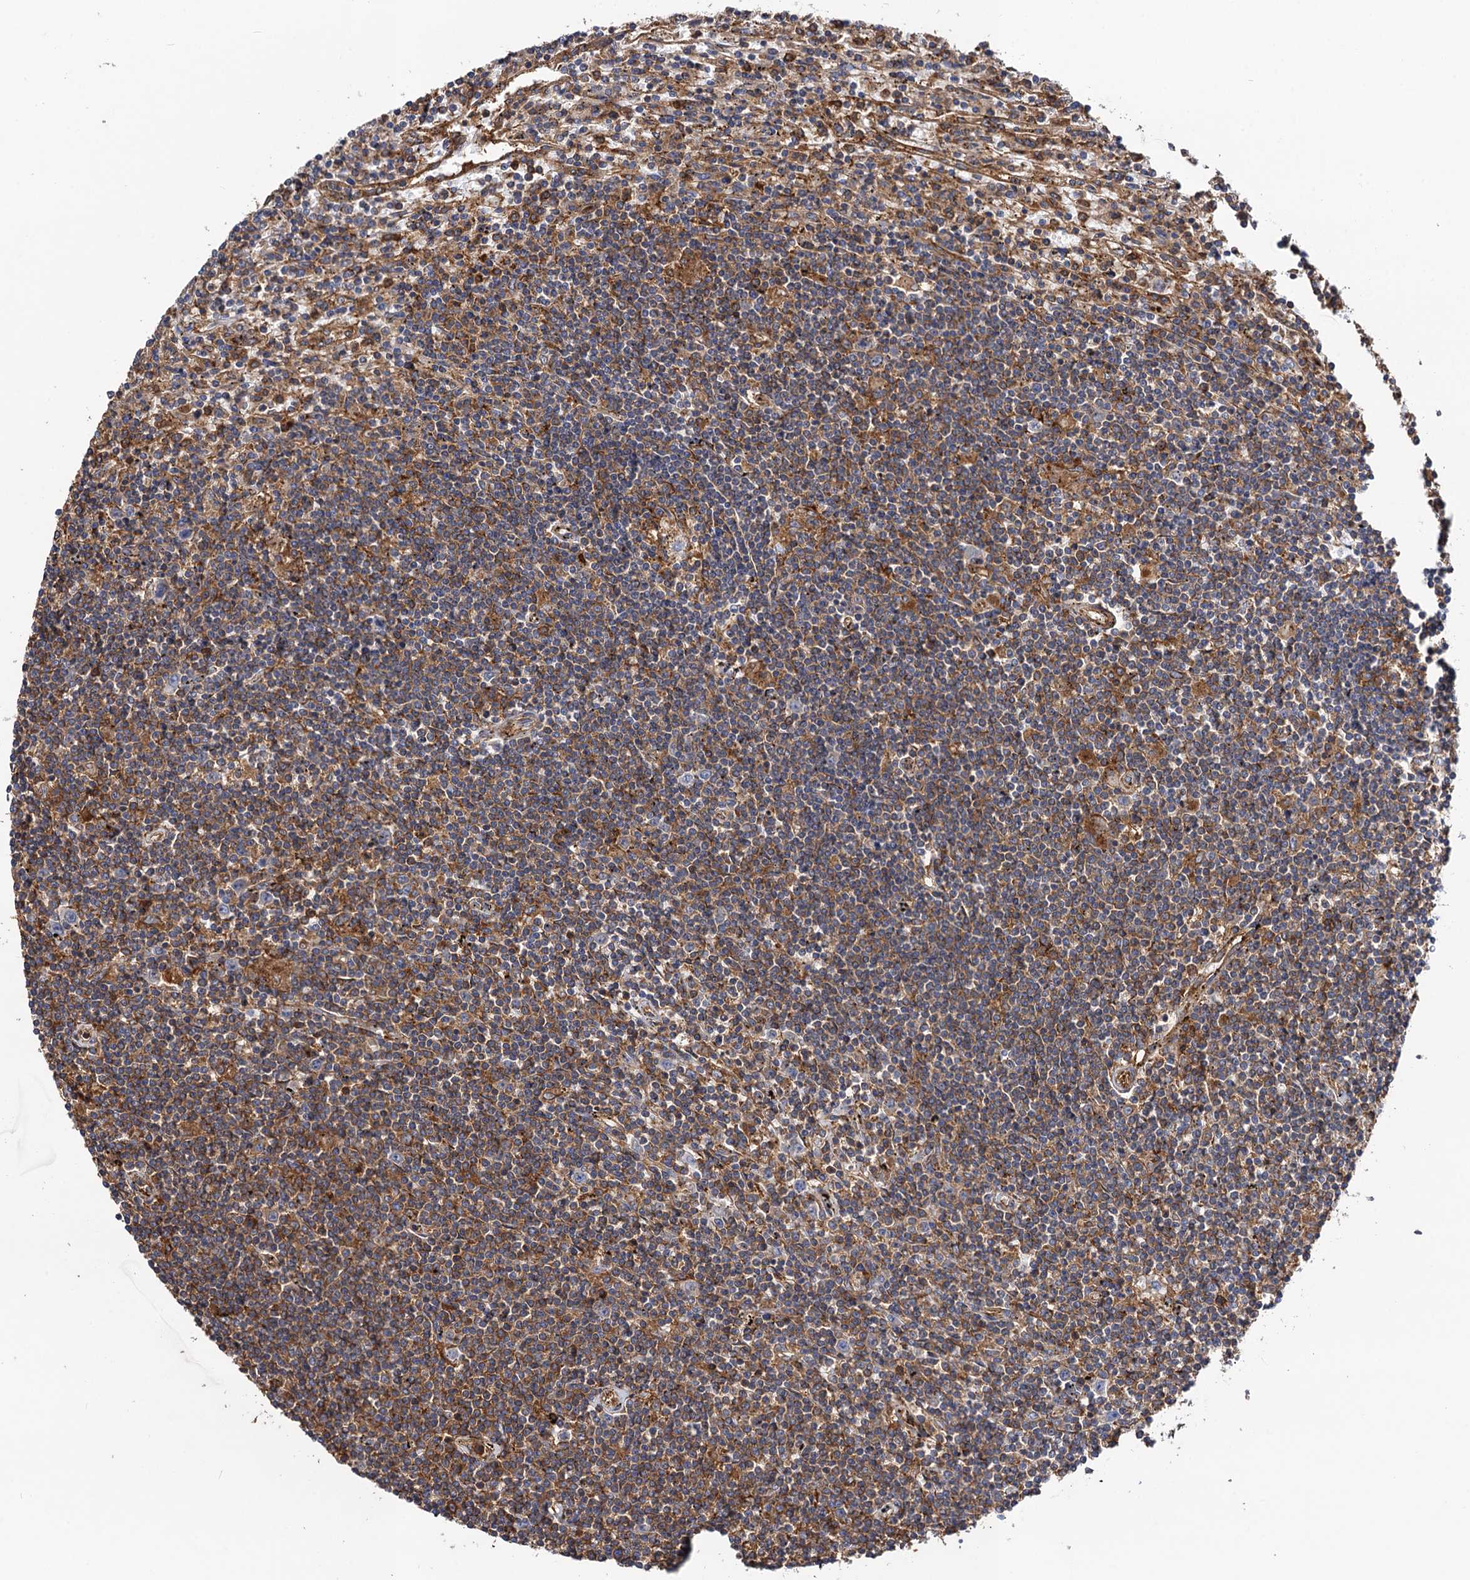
{"staining": {"intensity": "moderate", "quantity": ">75%", "location": "cytoplasmic/membranous"}, "tissue": "lymphoma", "cell_type": "Tumor cells", "image_type": "cancer", "snomed": [{"axis": "morphology", "description": "Malignant lymphoma, non-Hodgkin's type, Low grade"}, {"axis": "topography", "description": "Spleen"}], "caption": "Brown immunohistochemical staining in human lymphoma reveals moderate cytoplasmic/membranous positivity in about >75% of tumor cells.", "gene": "DYDC1", "patient": {"sex": "male", "age": 76}}